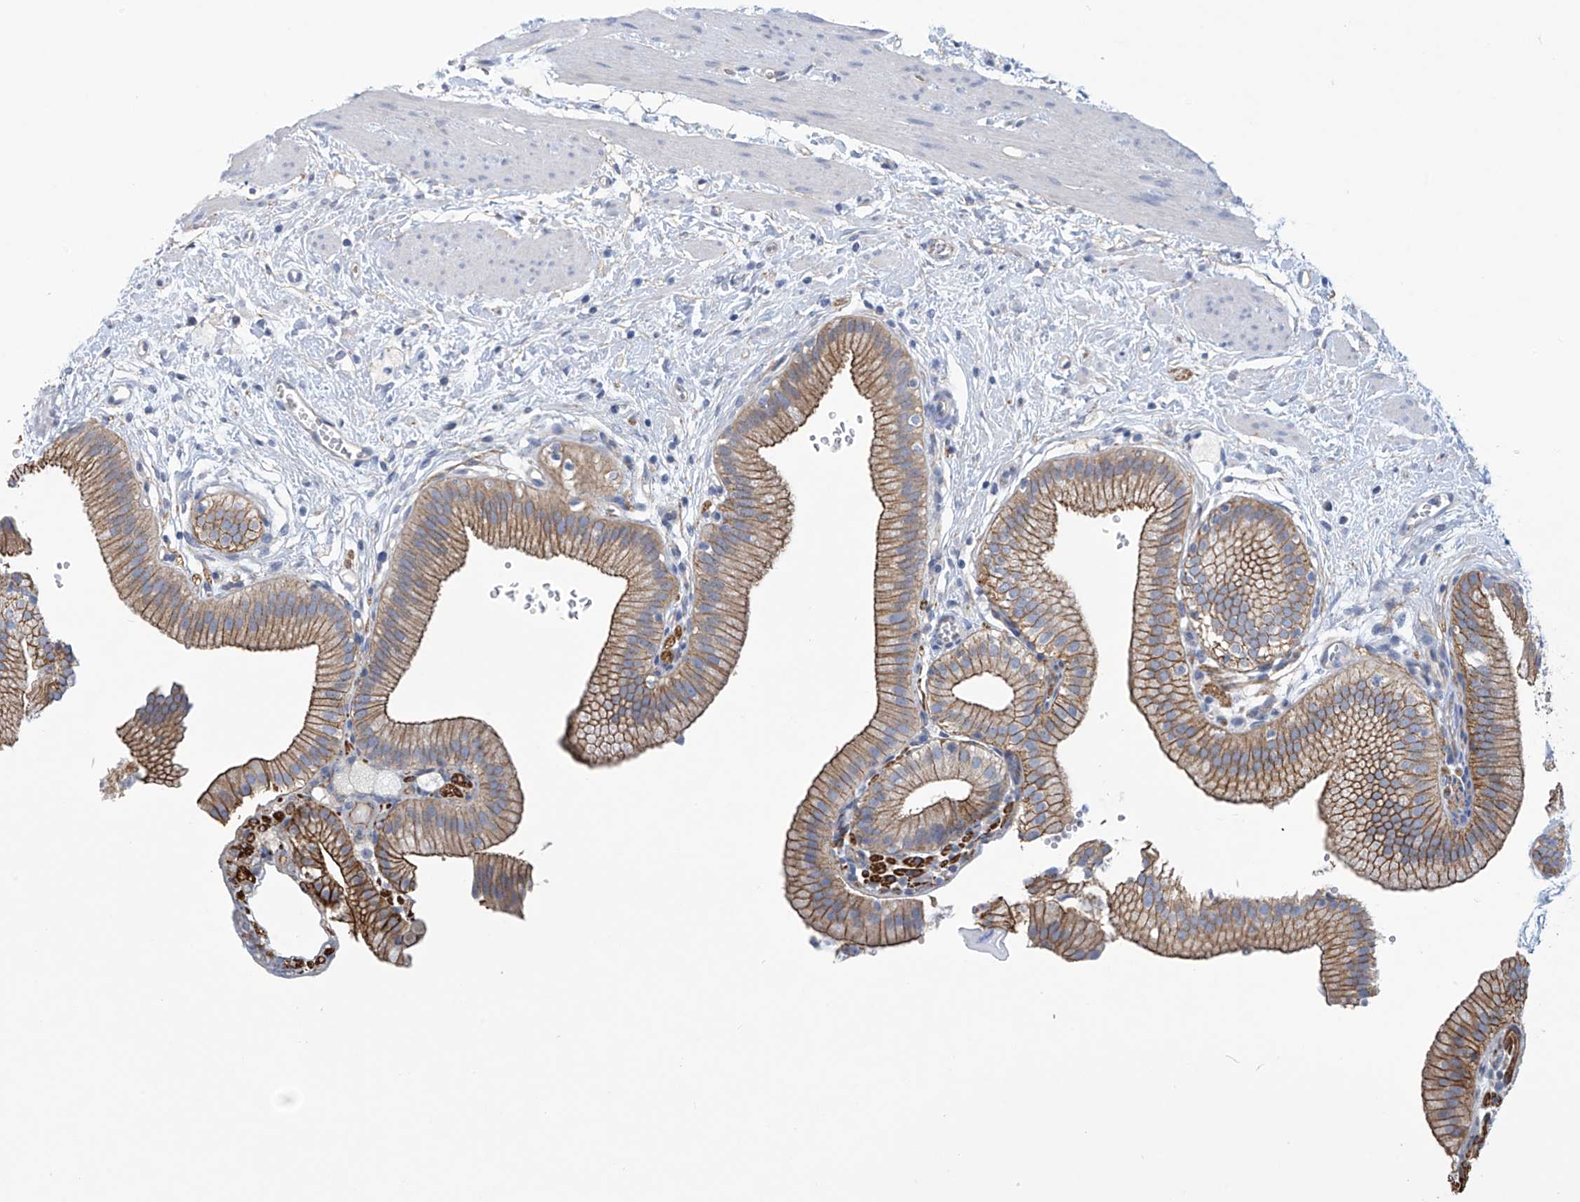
{"staining": {"intensity": "moderate", "quantity": ">75%", "location": "cytoplasmic/membranous"}, "tissue": "gallbladder", "cell_type": "Glandular cells", "image_type": "normal", "snomed": [{"axis": "morphology", "description": "Normal tissue, NOS"}, {"axis": "topography", "description": "Gallbladder"}], "caption": "An image of gallbladder stained for a protein demonstrates moderate cytoplasmic/membranous brown staining in glandular cells. The staining was performed using DAB to visualize the protein expression in brown, while the nuclei were stained in blue with hematoxylin (Magnification: 20x).", "gene": "ABHD13", "patient": {"sex": "male", "age": 55}}